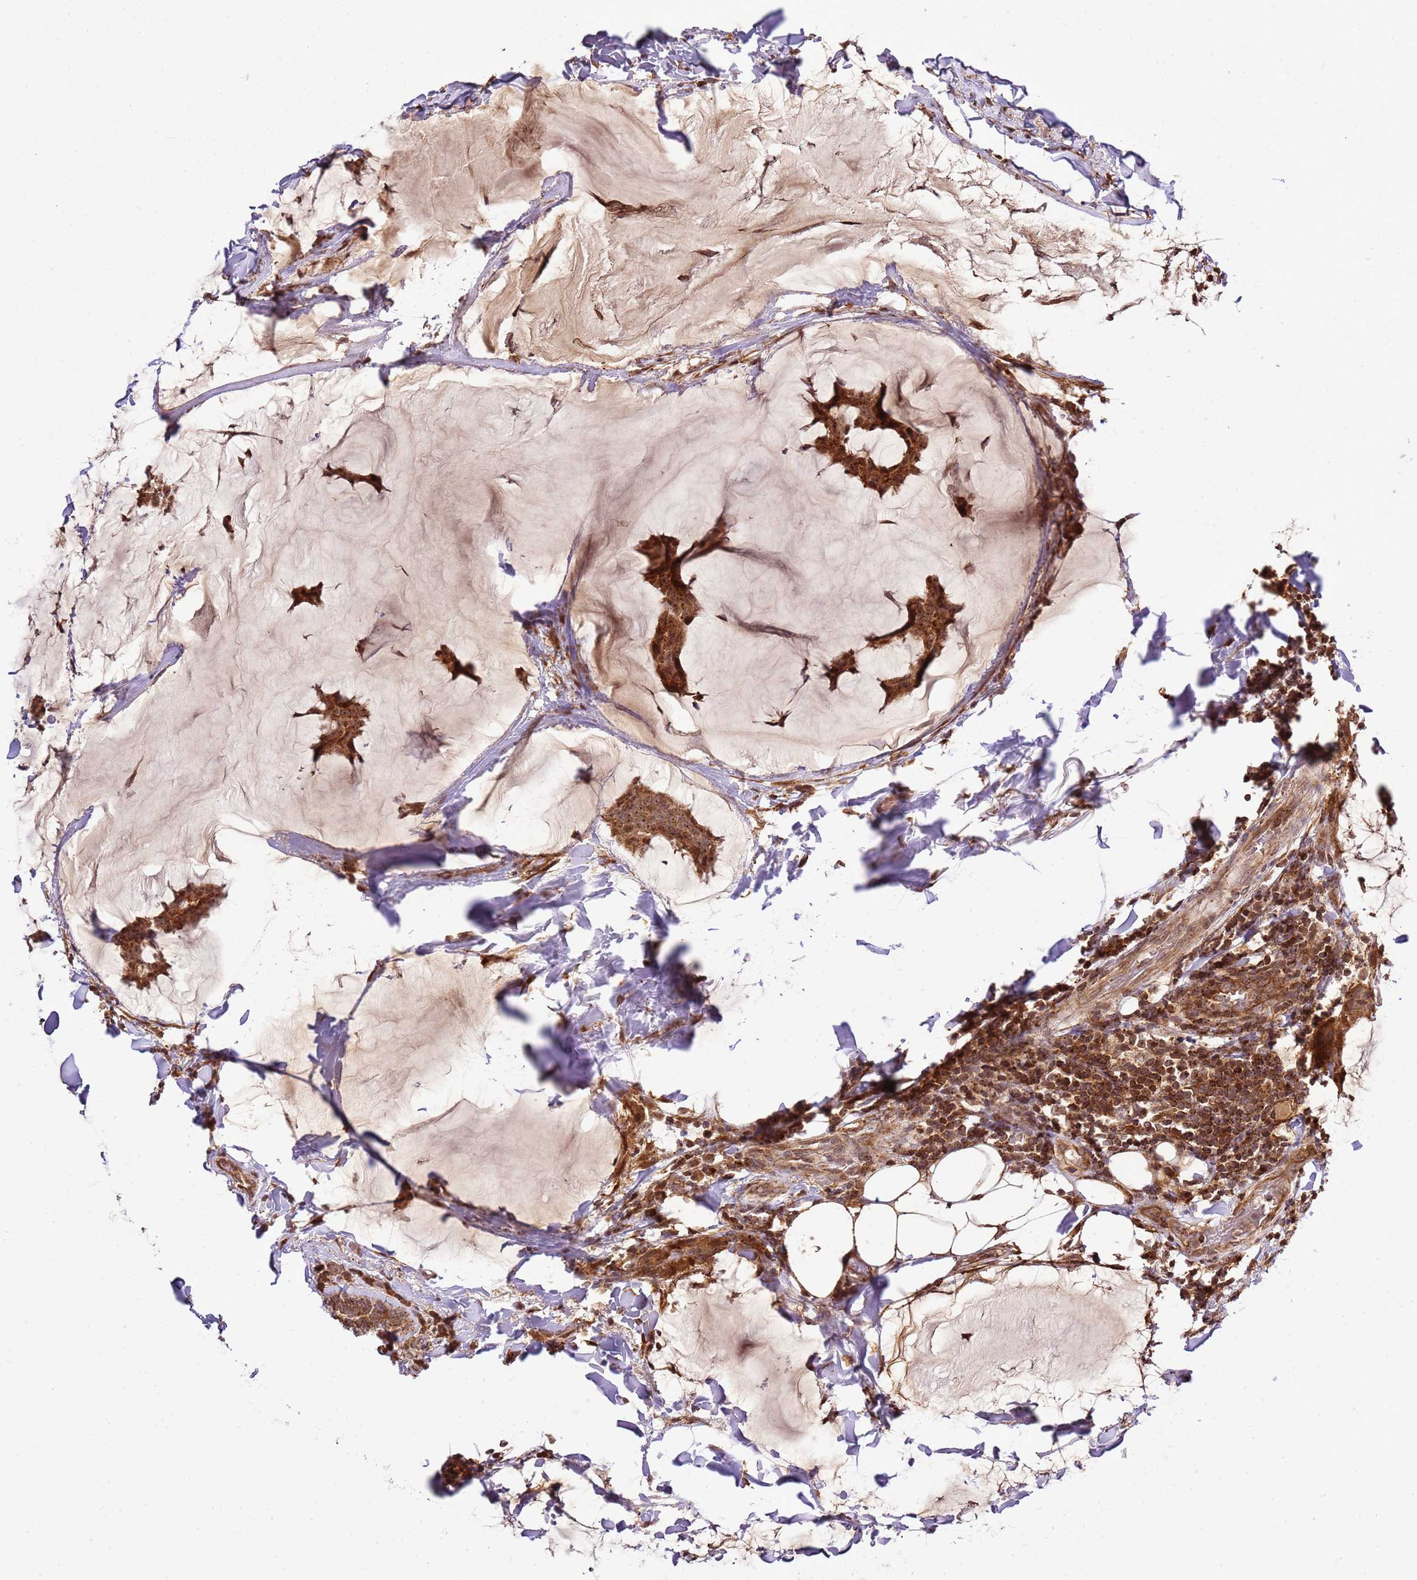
{"staining": {"intensity": "moderate", "quantity": ">75%", "location": "cytoplasmic/membranous,nuclear"}, "tissue": "breast cancer", "cell_type": "Tumor cells", "image_type": "cancer", "snomed": [{"axis": "morphology", "description": "Duct carcinoma"}, {"axis": "topography", "description": "Breast"}], "caption": "A histopathology image showing moderate cytoplasmic/membranous and nuclear staining in about >75% of tumor cells in breast cancer, as visualized by brown immunohistochemical staining.", "gene": "RASA3", "patient": {"sex": "female", "age": 93}}